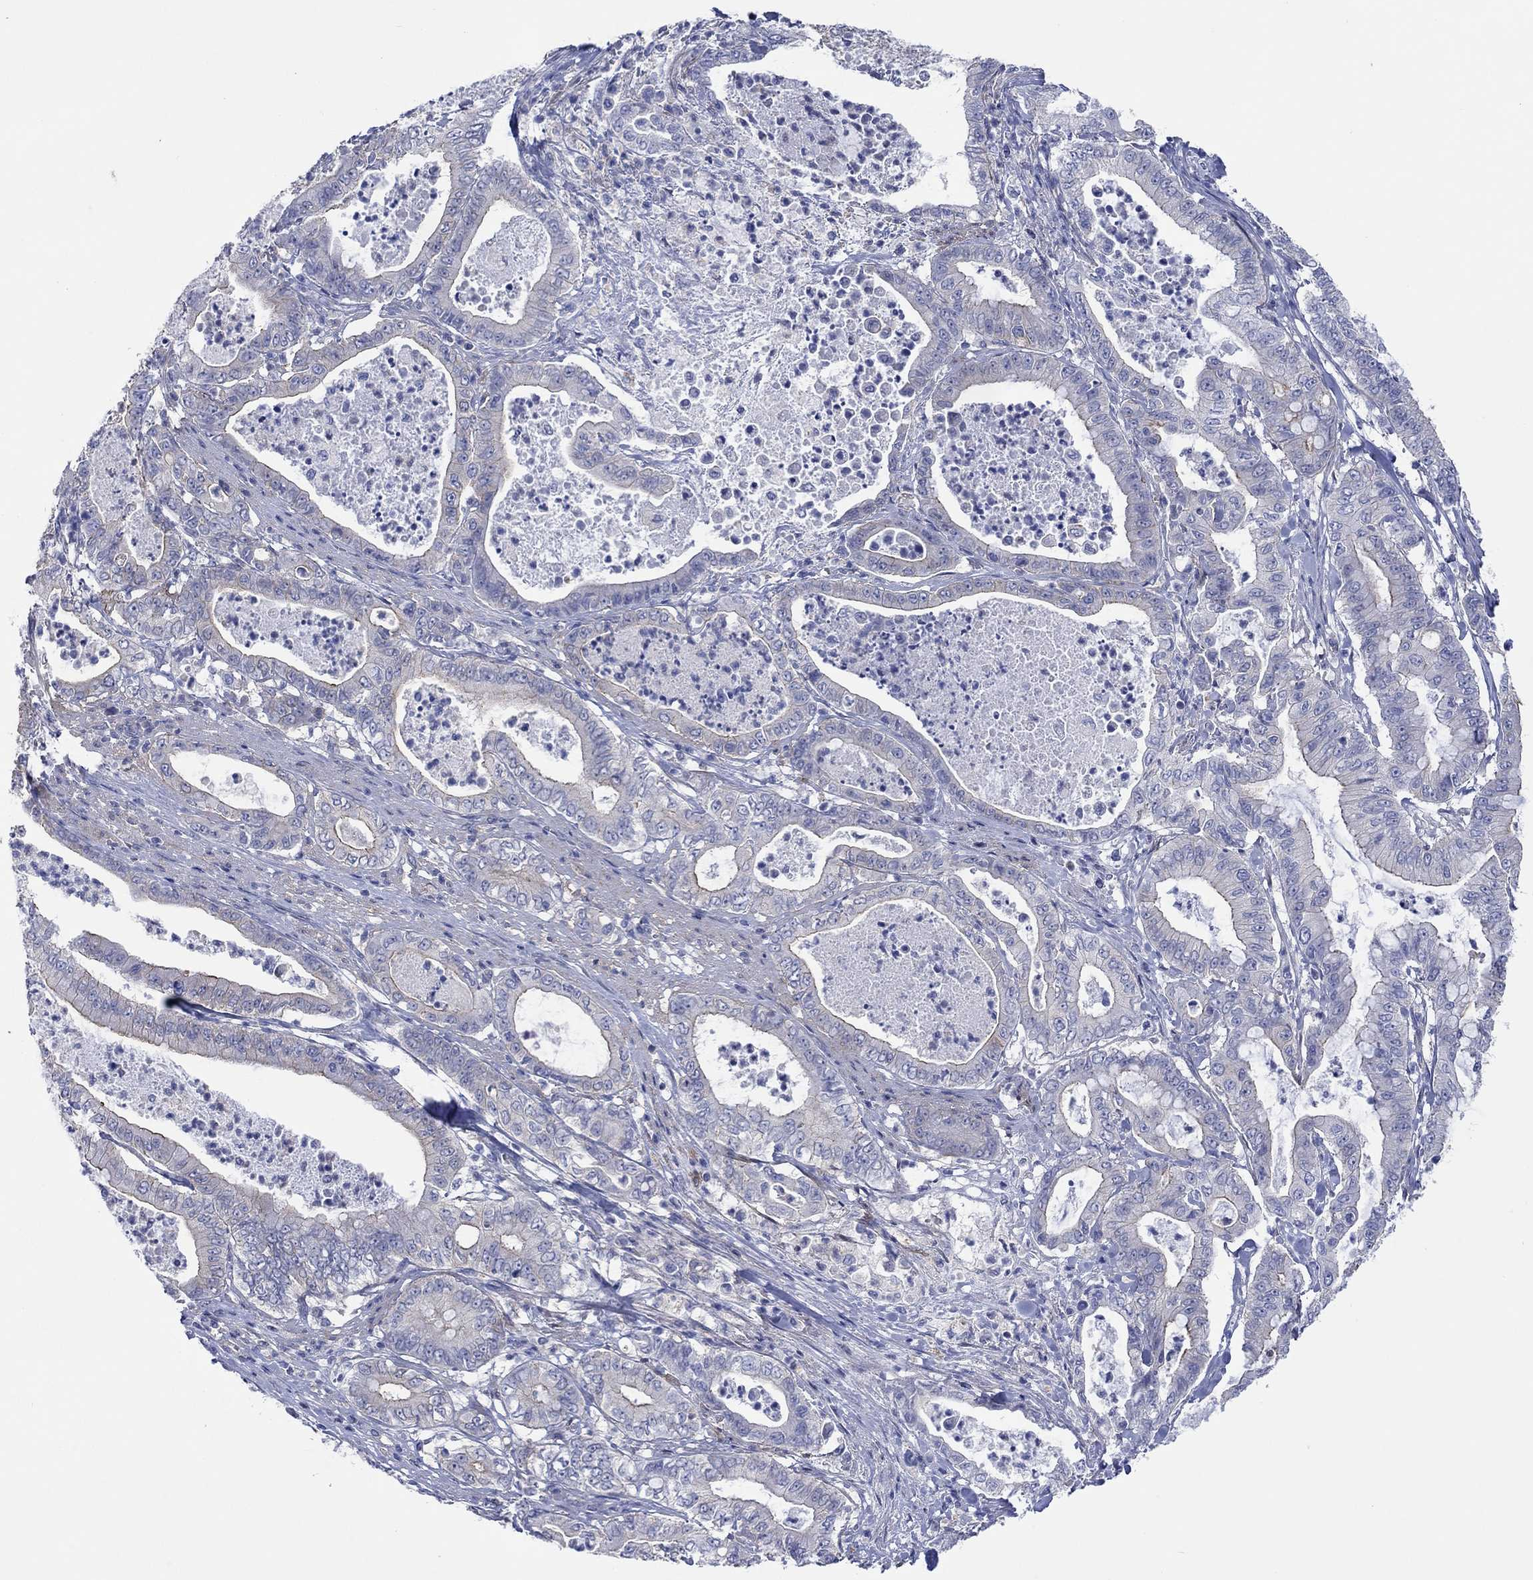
{"staining": {"intensity": "negative", "quantity": "none", "location": "none"}, "tissue": "pancreatic cancer", "cell_type": "Tumor cells", "image_type": "cancer", "snomed": [{"axis": "morphology", "description": "Adenocarcinoma, NOS"}, {"axis": "topography", "description": "Pancreas"}], "caption": "Human pancreatic cancer stained for a protein using IHC displays no expression in tumor cells.", "gene": "TPRN", "patient": {"sex": "male", "age": 71}}